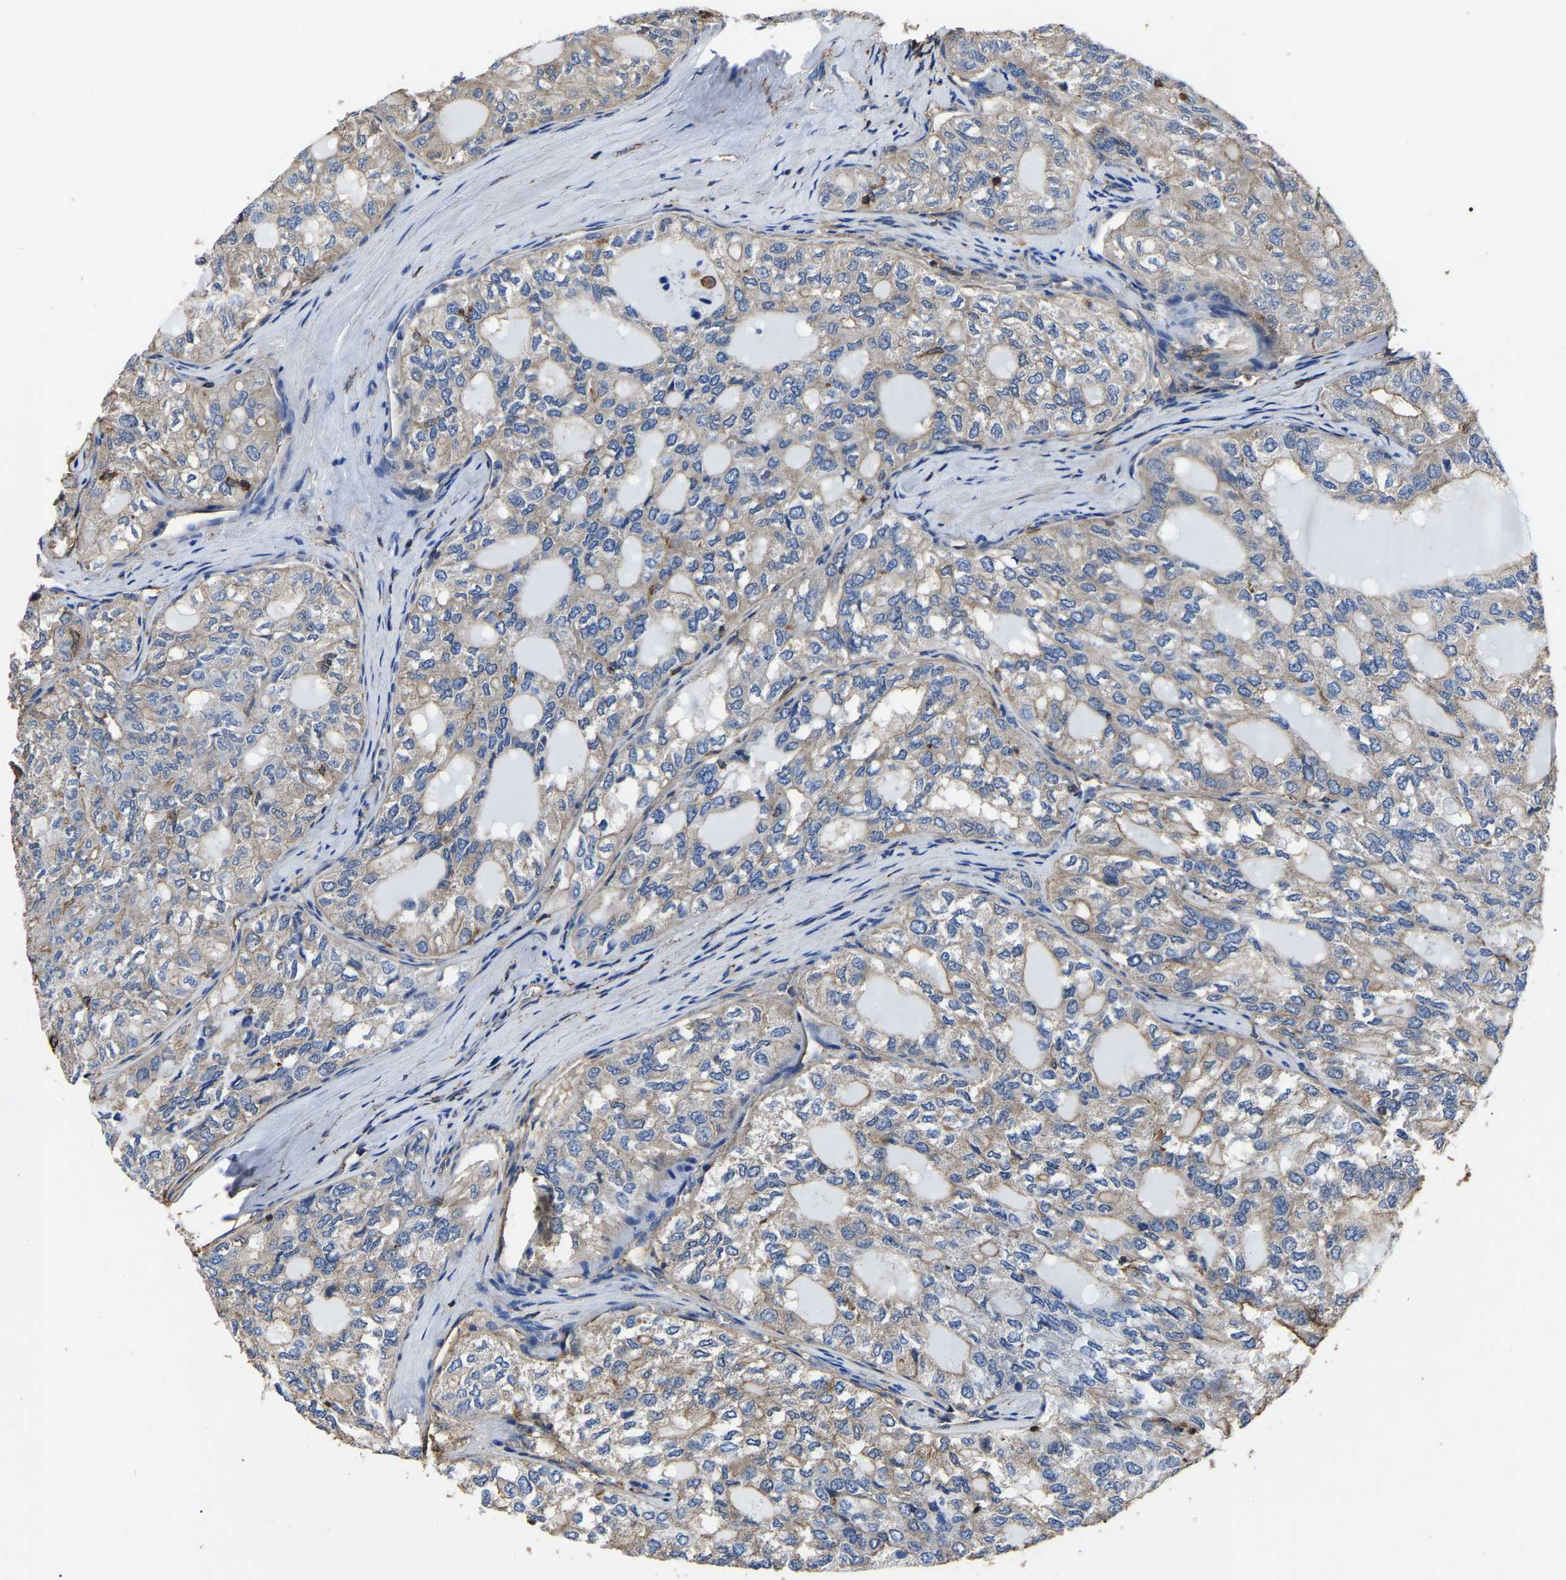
{"staining": {"intensity": "weak", "quantity": "25%-75%", "location": "cytoplasmic/membranous"}, "tissue": "thyroid cancer", "cell_type": "Tumor cells", "image_type": "cancer", "snomed": [{"axis": "morphology", "description": "Follicular adenoma carcinoma, NOS"}, {"axis": "topography", "description": "Thyroid gland"}], "caption": "About 25%-75% of tumor cells in human thyroid cancer reveal weak cytoplasmic/membranous protein staining as visualized by brown immunohistochemical staining.", "gene": "ARMT1", "patient": {"sex": "male", "age": 75}}